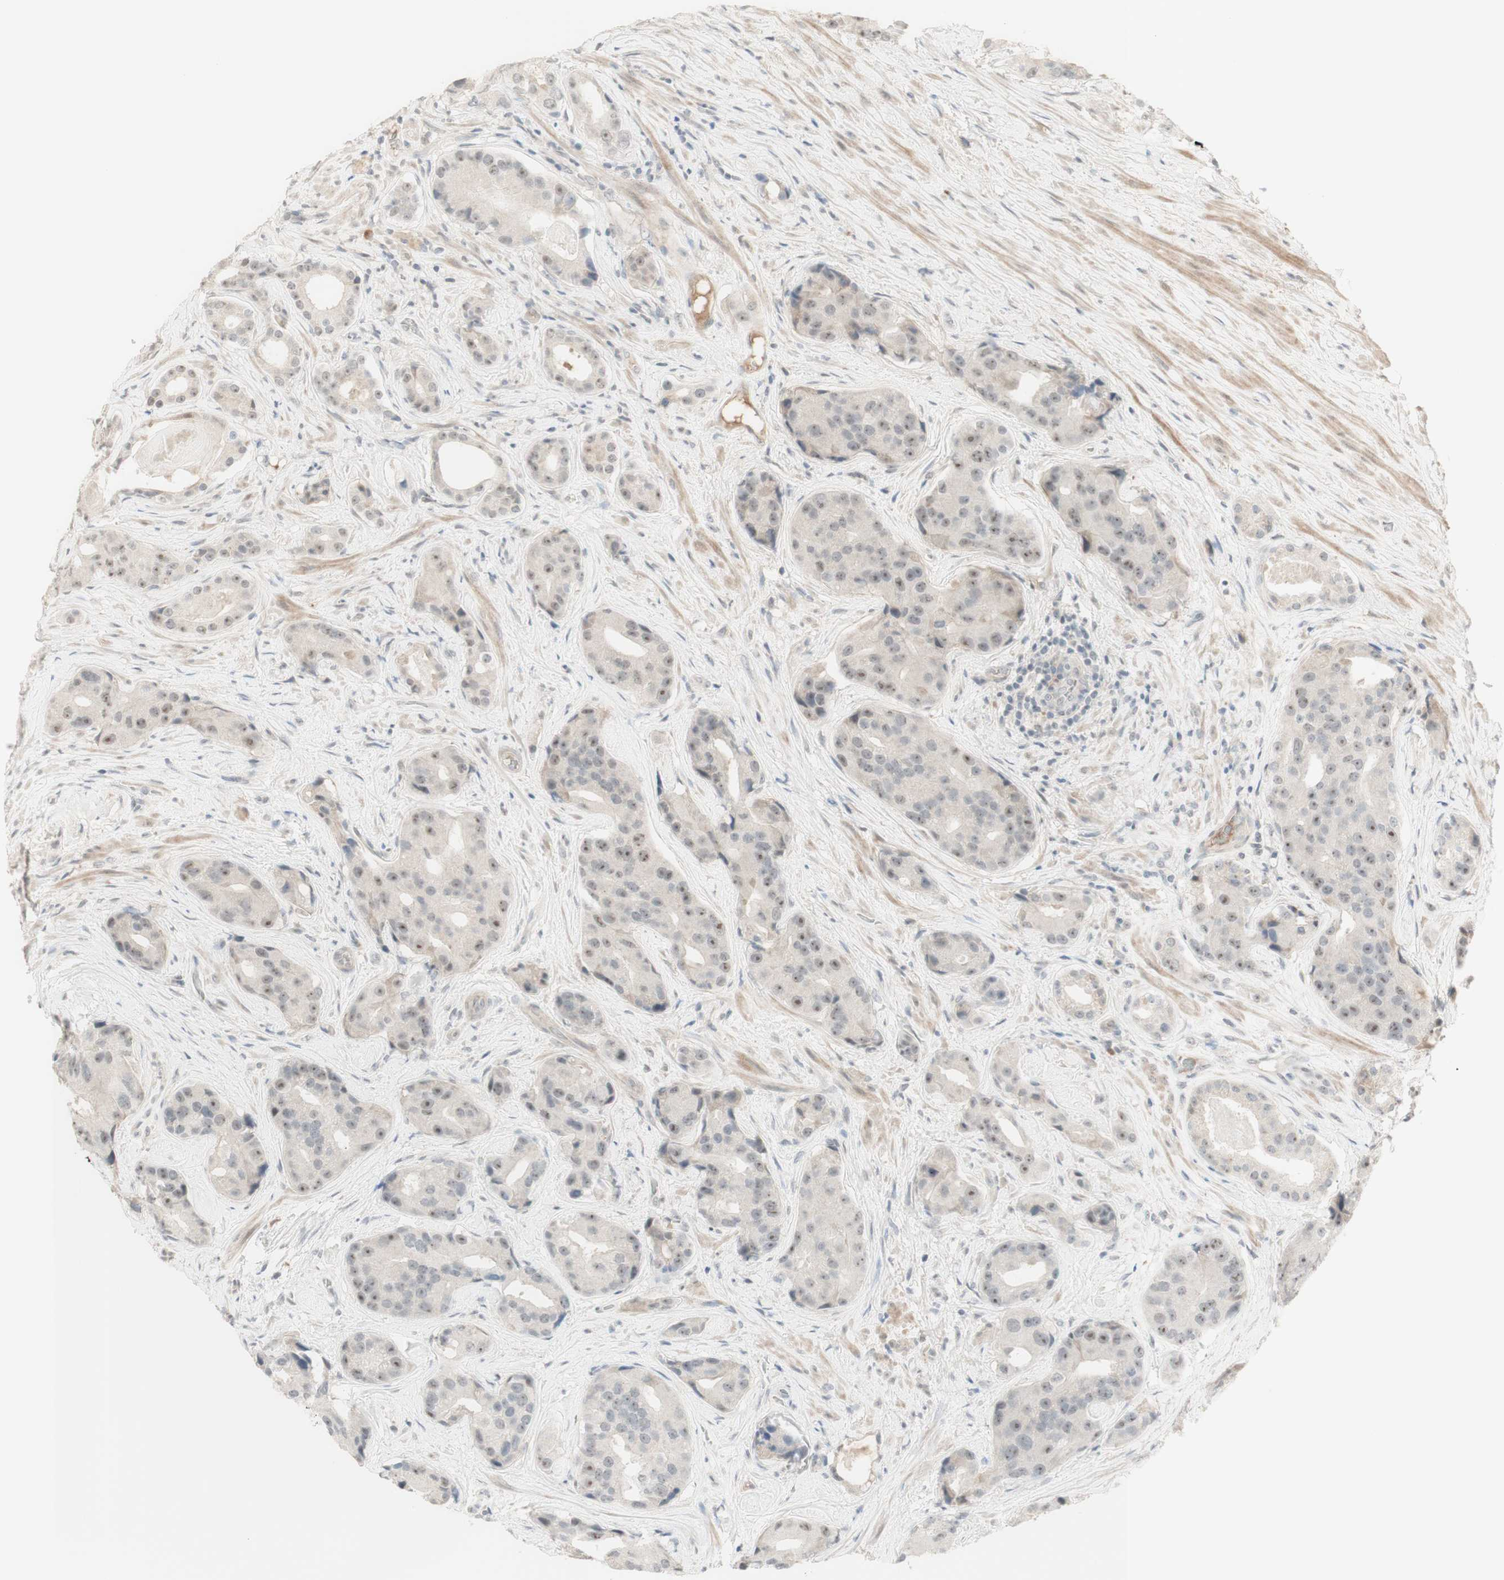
{"staining": {"intensity": "weak", "quantity": ">75%", "location": "cytoplasmic/membranous,nuclear"}, "tissue": "prostate cancer", "cell_type": "Tumor cells", "image_type": "cancer", "snomed": [{"axis": "morphology", "description": "Adenocarcinoma, High grade"}, {"axis": "topography", "description": "Prostate"}], "caption": "A high-resolution histopathology image shows IHC staining of prostate cancer (adenocarcinoma (high-grade)), which reveals weak cytoplasmic/membranous and nuclear staining in about >75% of tumor cells.", "gene": "PLCD4", "patient": {"sex": "male", "age": 71}}